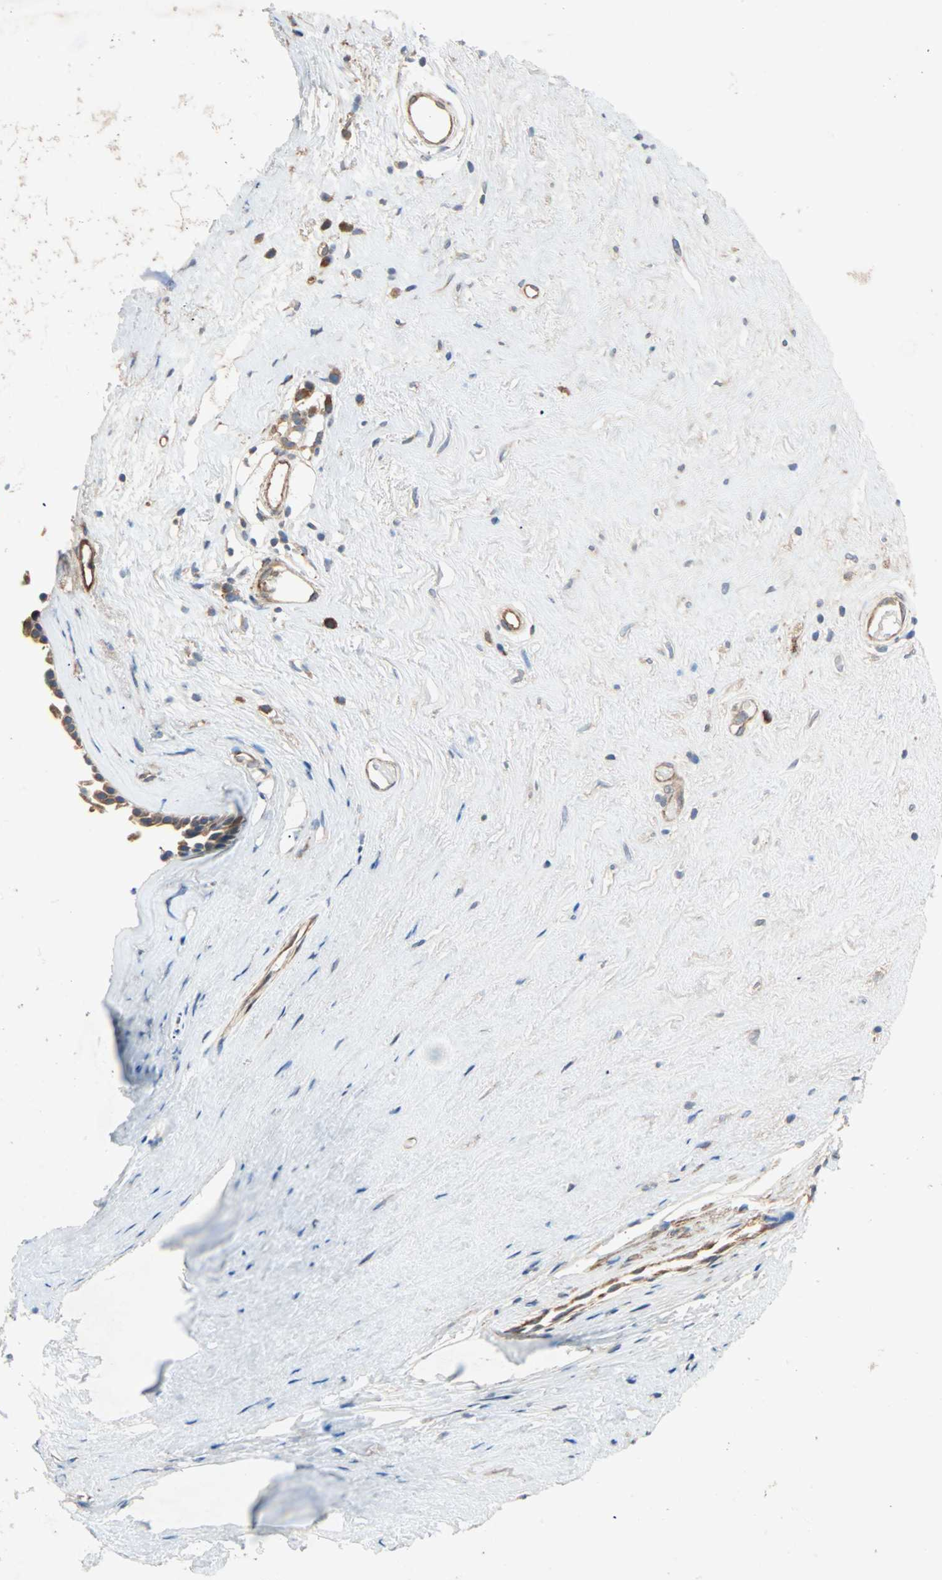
{"staining": {"intensity": "moderate", "quantity": ">75%", "location": "cytoplasmic/membranous"}, "tissue": "nasopharynx", "cell_type": "Respiratory epithelial cells", "image_type": "normal", "snomed": [{"axis": "morphology", "description": "Normal tissue, NOS"}, {"axis": "morphology", "description": "Inflammation, NOS"}, {"axis": "topography", "description": "Nasopharynx"}], "caption": "Brown immunohistochemical staining in benign human nasopharynx demonstrates moderate cytoplasmic/membranous expression in approximately >75% of respiratory epithelial cells.", "gene": "XYLT1", "patient": {"sex": "male", "age": 48}}